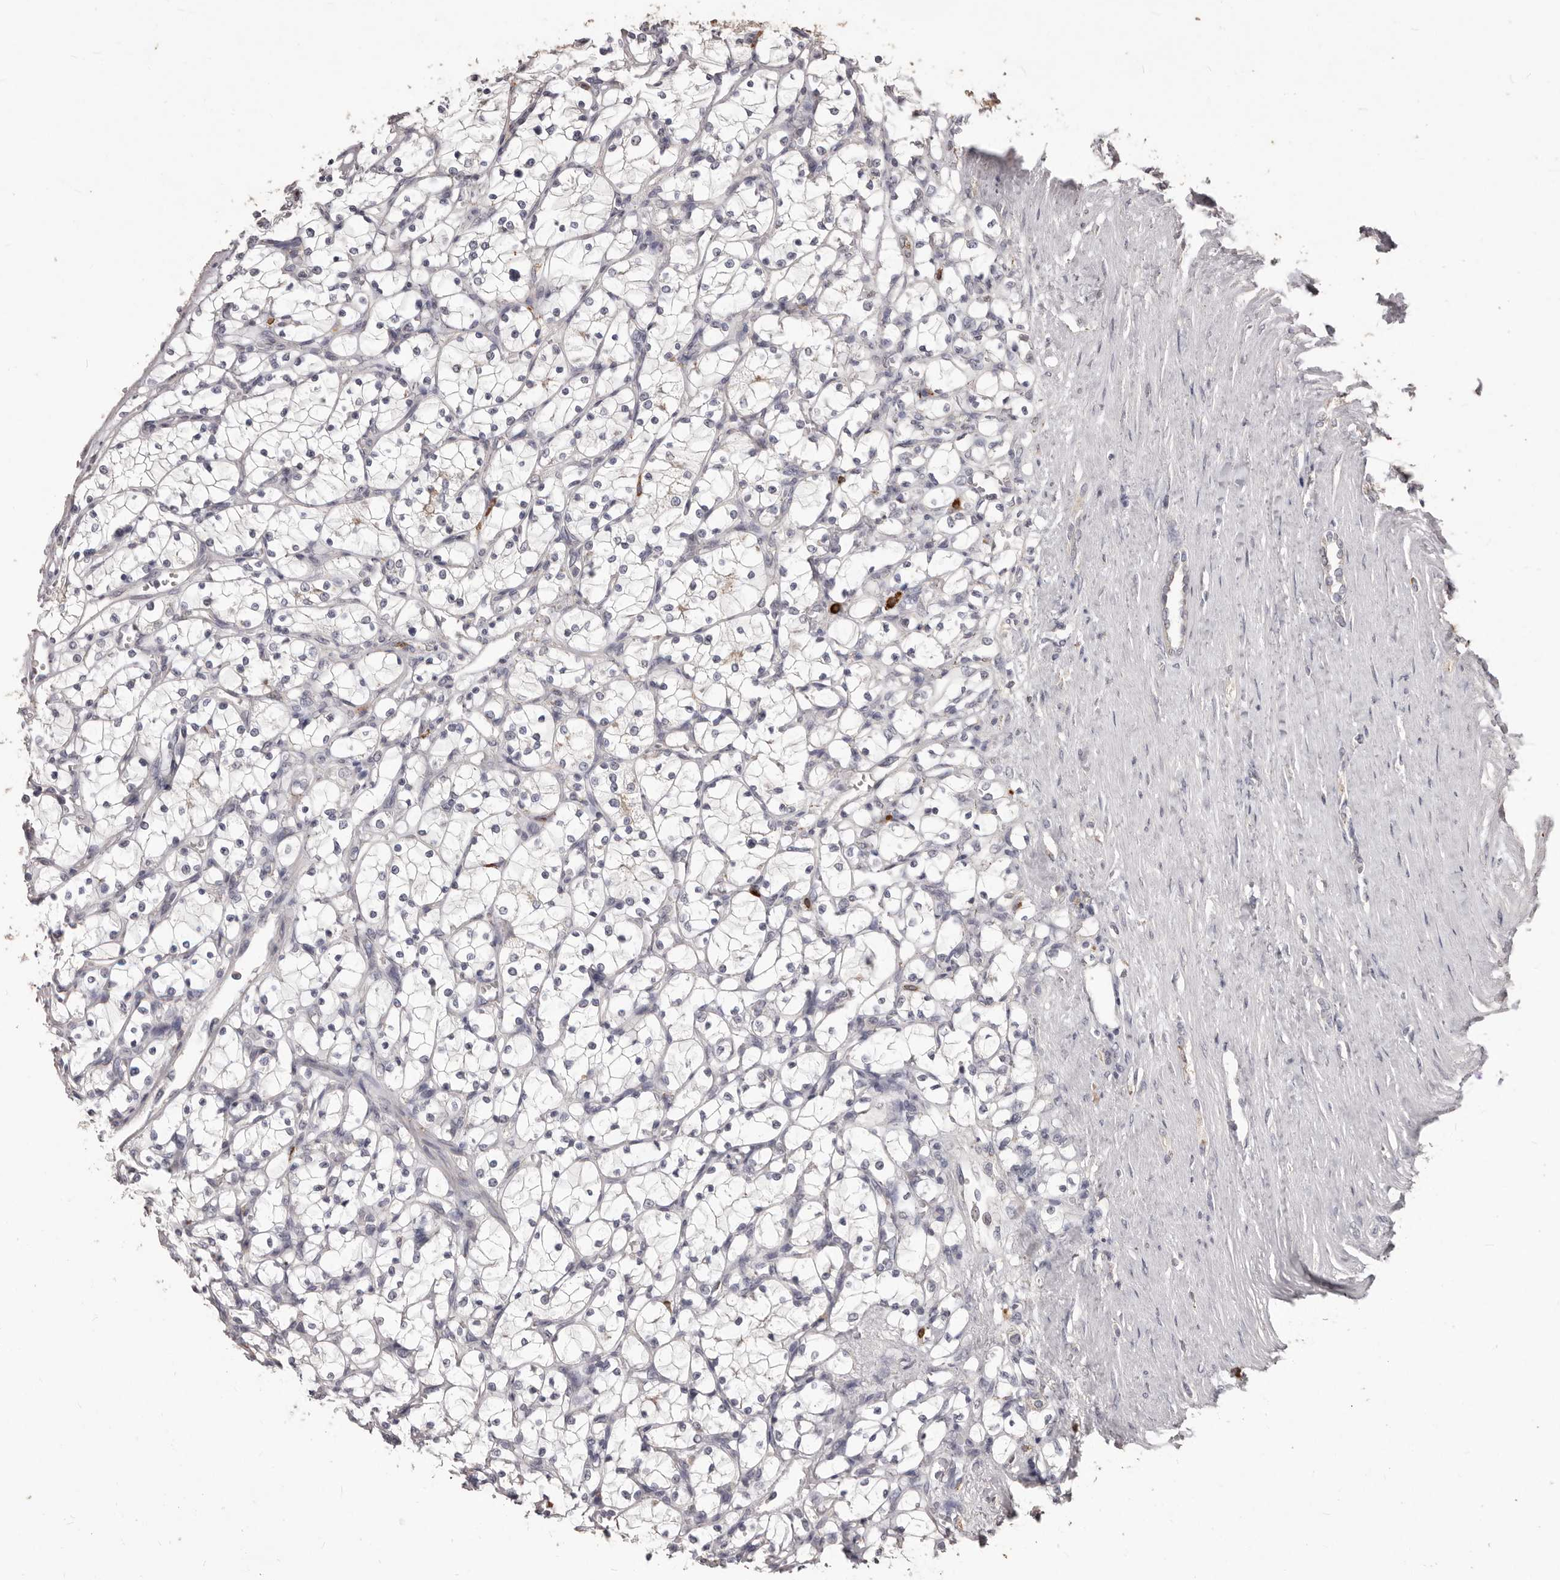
{"staining": {"intensity": "negative", "quantity": "none", "location": "none"}, "tissue": "renal cancer", "cell_type": "Tumor cells", "image_type": "cancer", "snomed": [{"axis": "morphology", "description": "Adenocarcinoma, NOS"}, {"axis": "topography", "description": "Kidney"}], "caption": "IHC photomicrograph of neoplastic tissue: adenocarcinoma (renal) stained with DAB (3,3'-diaminobenzidine) exhibits no significant protein expression in tumor cells.", "gene": "PRSS27", "patient": {"sex": "female", "age": 69}}